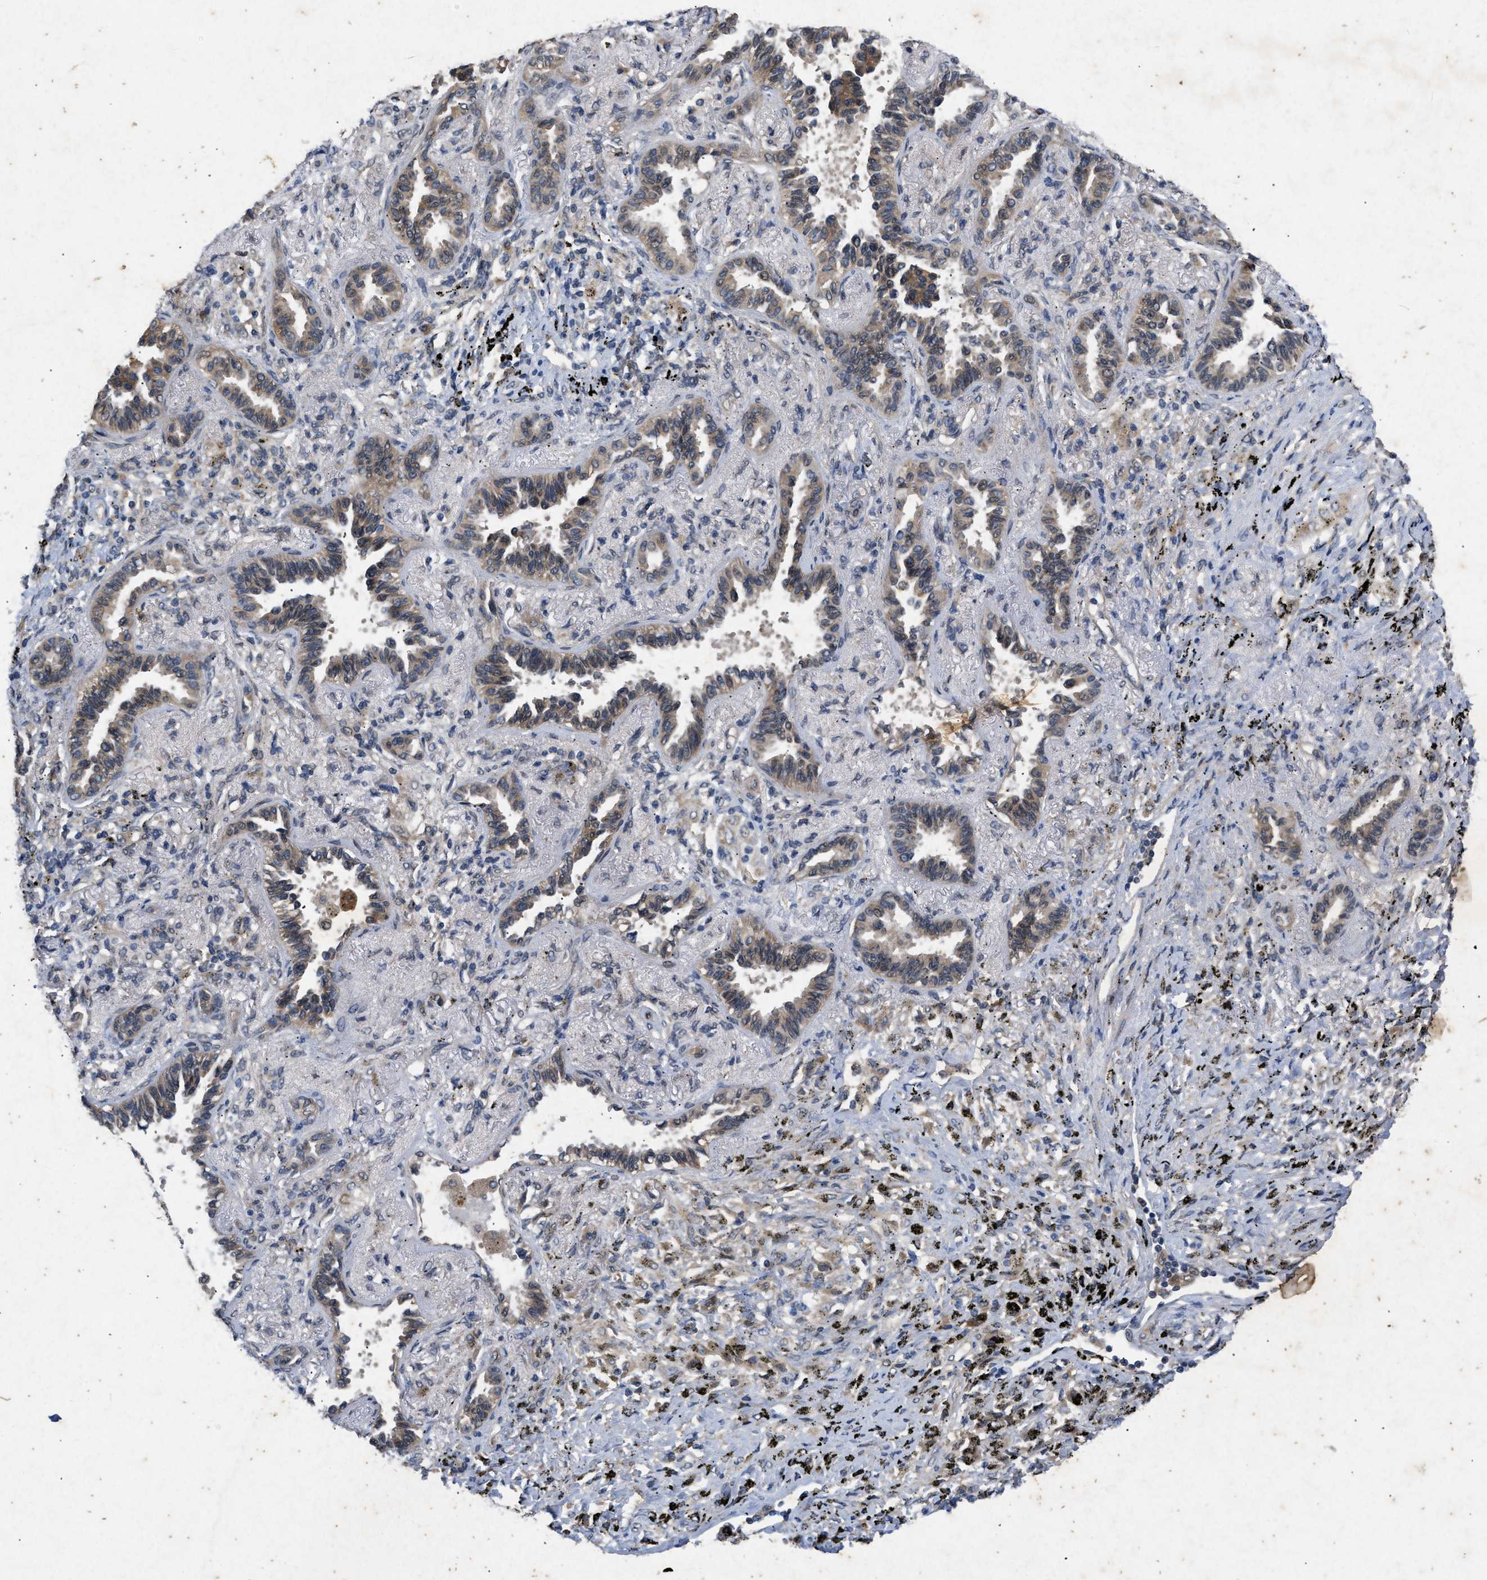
{"staining": {"intensity": "moderate", "quantity": ">75%", "location": "cytoplasmic/membranous"}, "tissue": "lung cancer", "cell_type": "Tumor cells", "image_type": "cancer", "snomed": [{"axis": "morphology", "description": "Adenocarcinoma, NOS"}, {"axis": "topography", "description": "Lung"}], "caption": "Tumor cells exhibit medium levels of moderate cytoplasmic/membranous positivity in about >75% of cells in human adenocarcinoma (lung). (brown staining indicates protein expression, while blue staining denotes nuclei).", "gene": "PRKG2", "patient": {"sex": "male", "age": 59}}